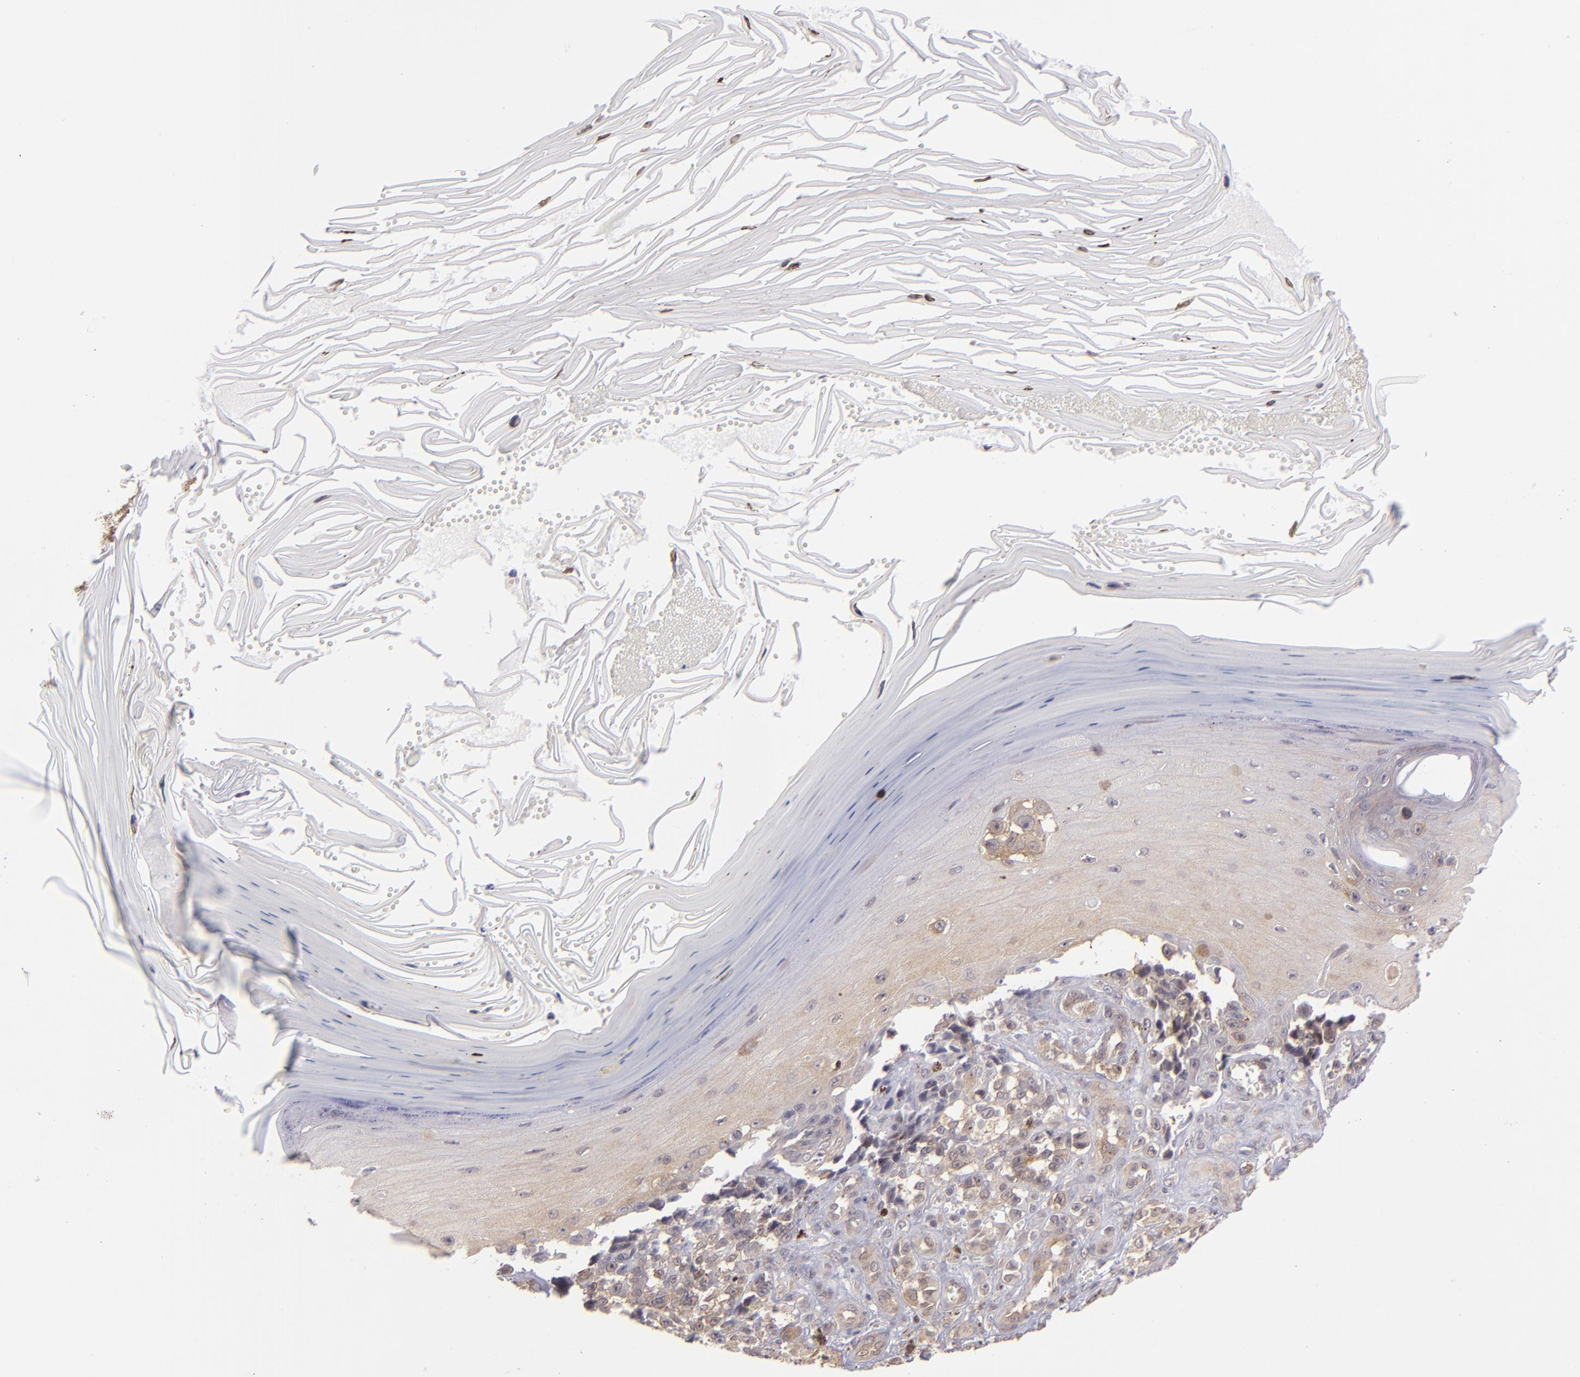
{"staining": {"intensity": "weak", "quantity": "<25%", "location": "cytoplasmic/membranous"}, "tissue": "melanoma", "cell_type": "Tumor cells", "image_type": "cancer", "snomed": [{"axis": "morphology", "description": "Malignant melanoma, NOS"}, {"axis": "topography", "description": "Skin"}], "caption": "Malignant melanoma was stained to show a protein in brown. There is no significant positivity in tumor cells.", "gene": "PTPN13", "patient": {"sex": "female", "age": 82}}